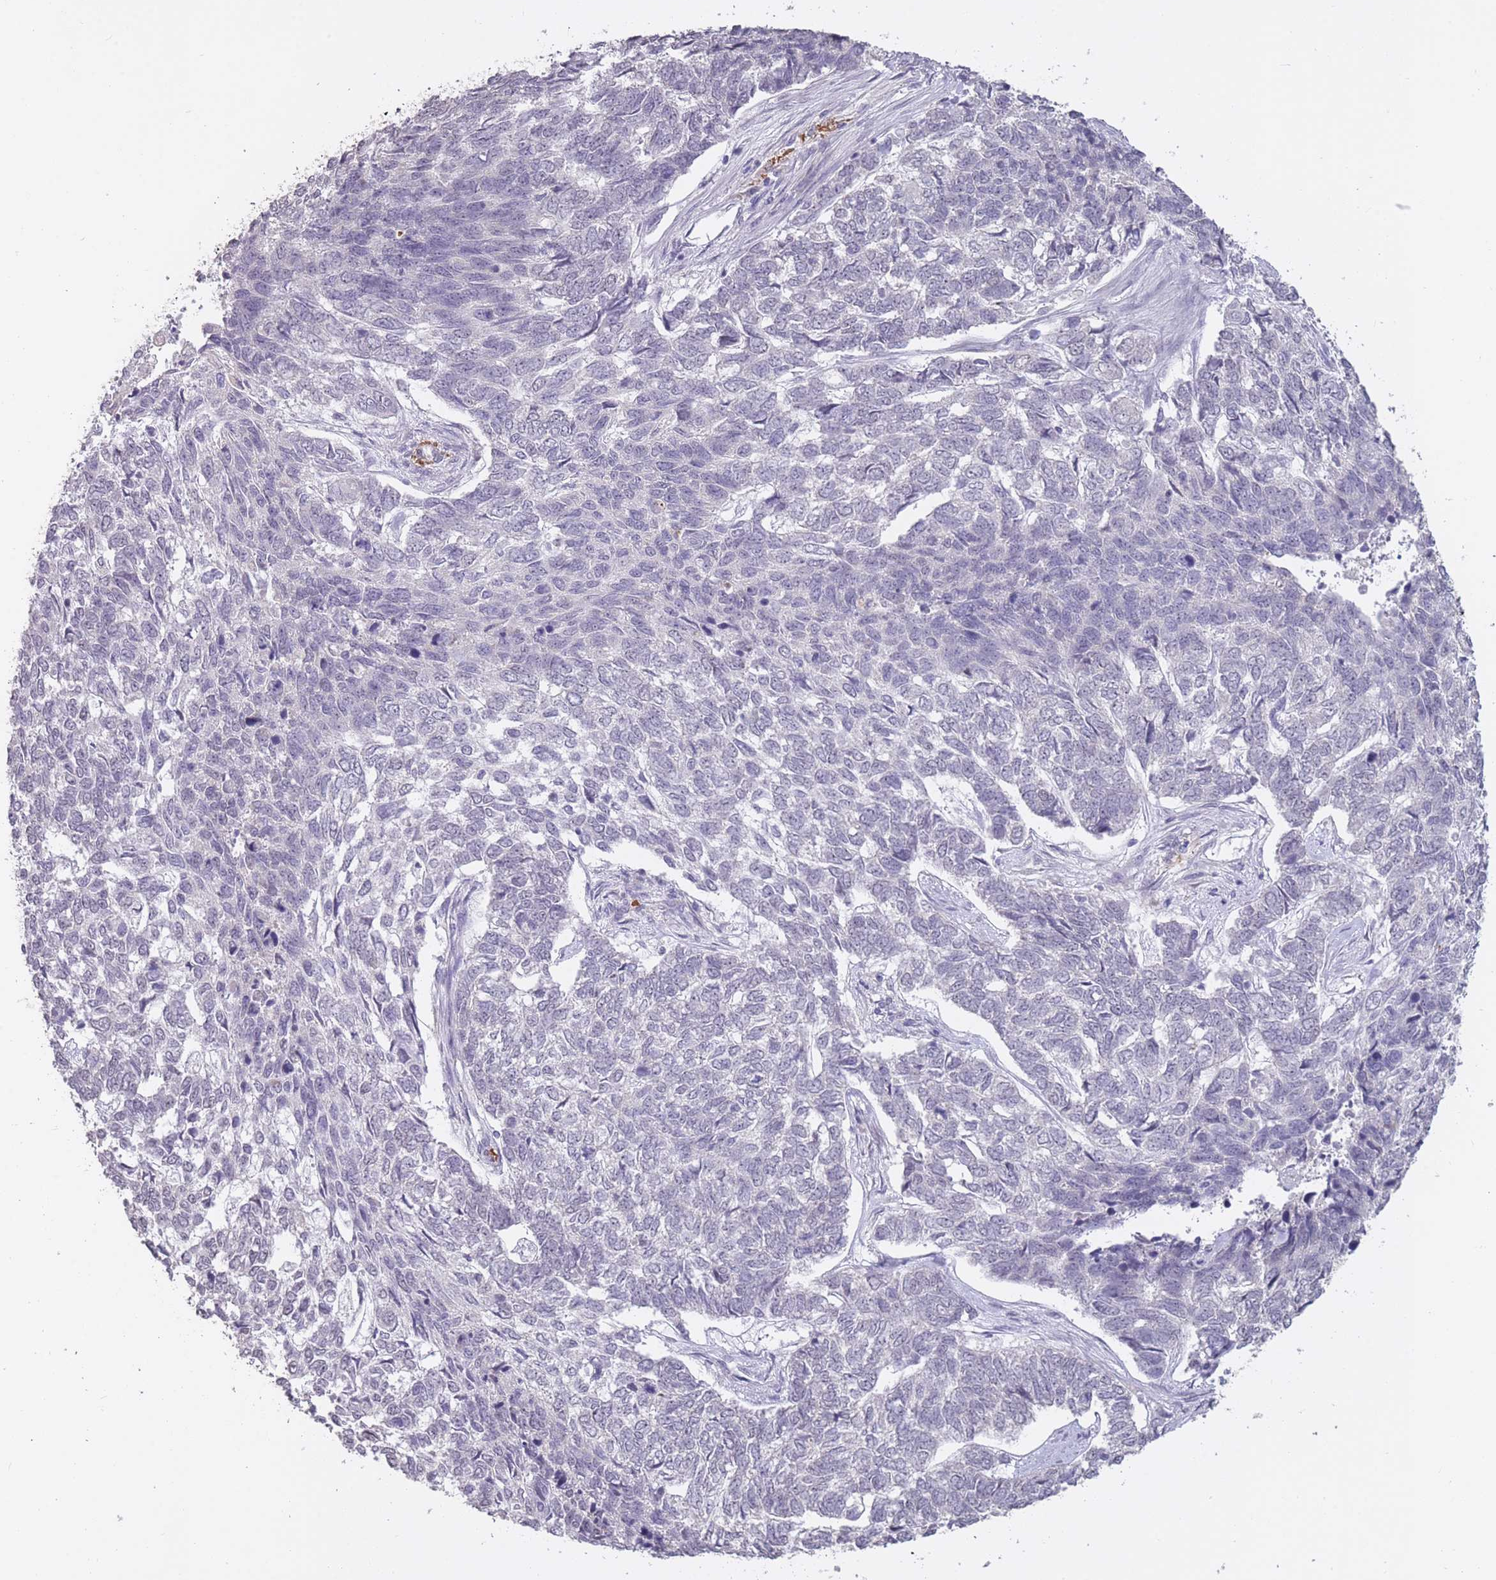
{"staining": {"intensity": "negative", "quantity": "none", "location": "none"}, "tissue": "skin cancer", "cell_type": "Tumor cells", "image_type": "cancer", "snomed": [{"axis": "morphology", "description": "Basal cell carcinoma"}, {"axis": "topography", "description": "Skin"}], "caption": "Micrograph shows no significant protein positivity in tumor cells of basal cell carcinoma (skin).", "gene": "HNRNPUL1", "patient": {"sex": "female", "age": 65}}